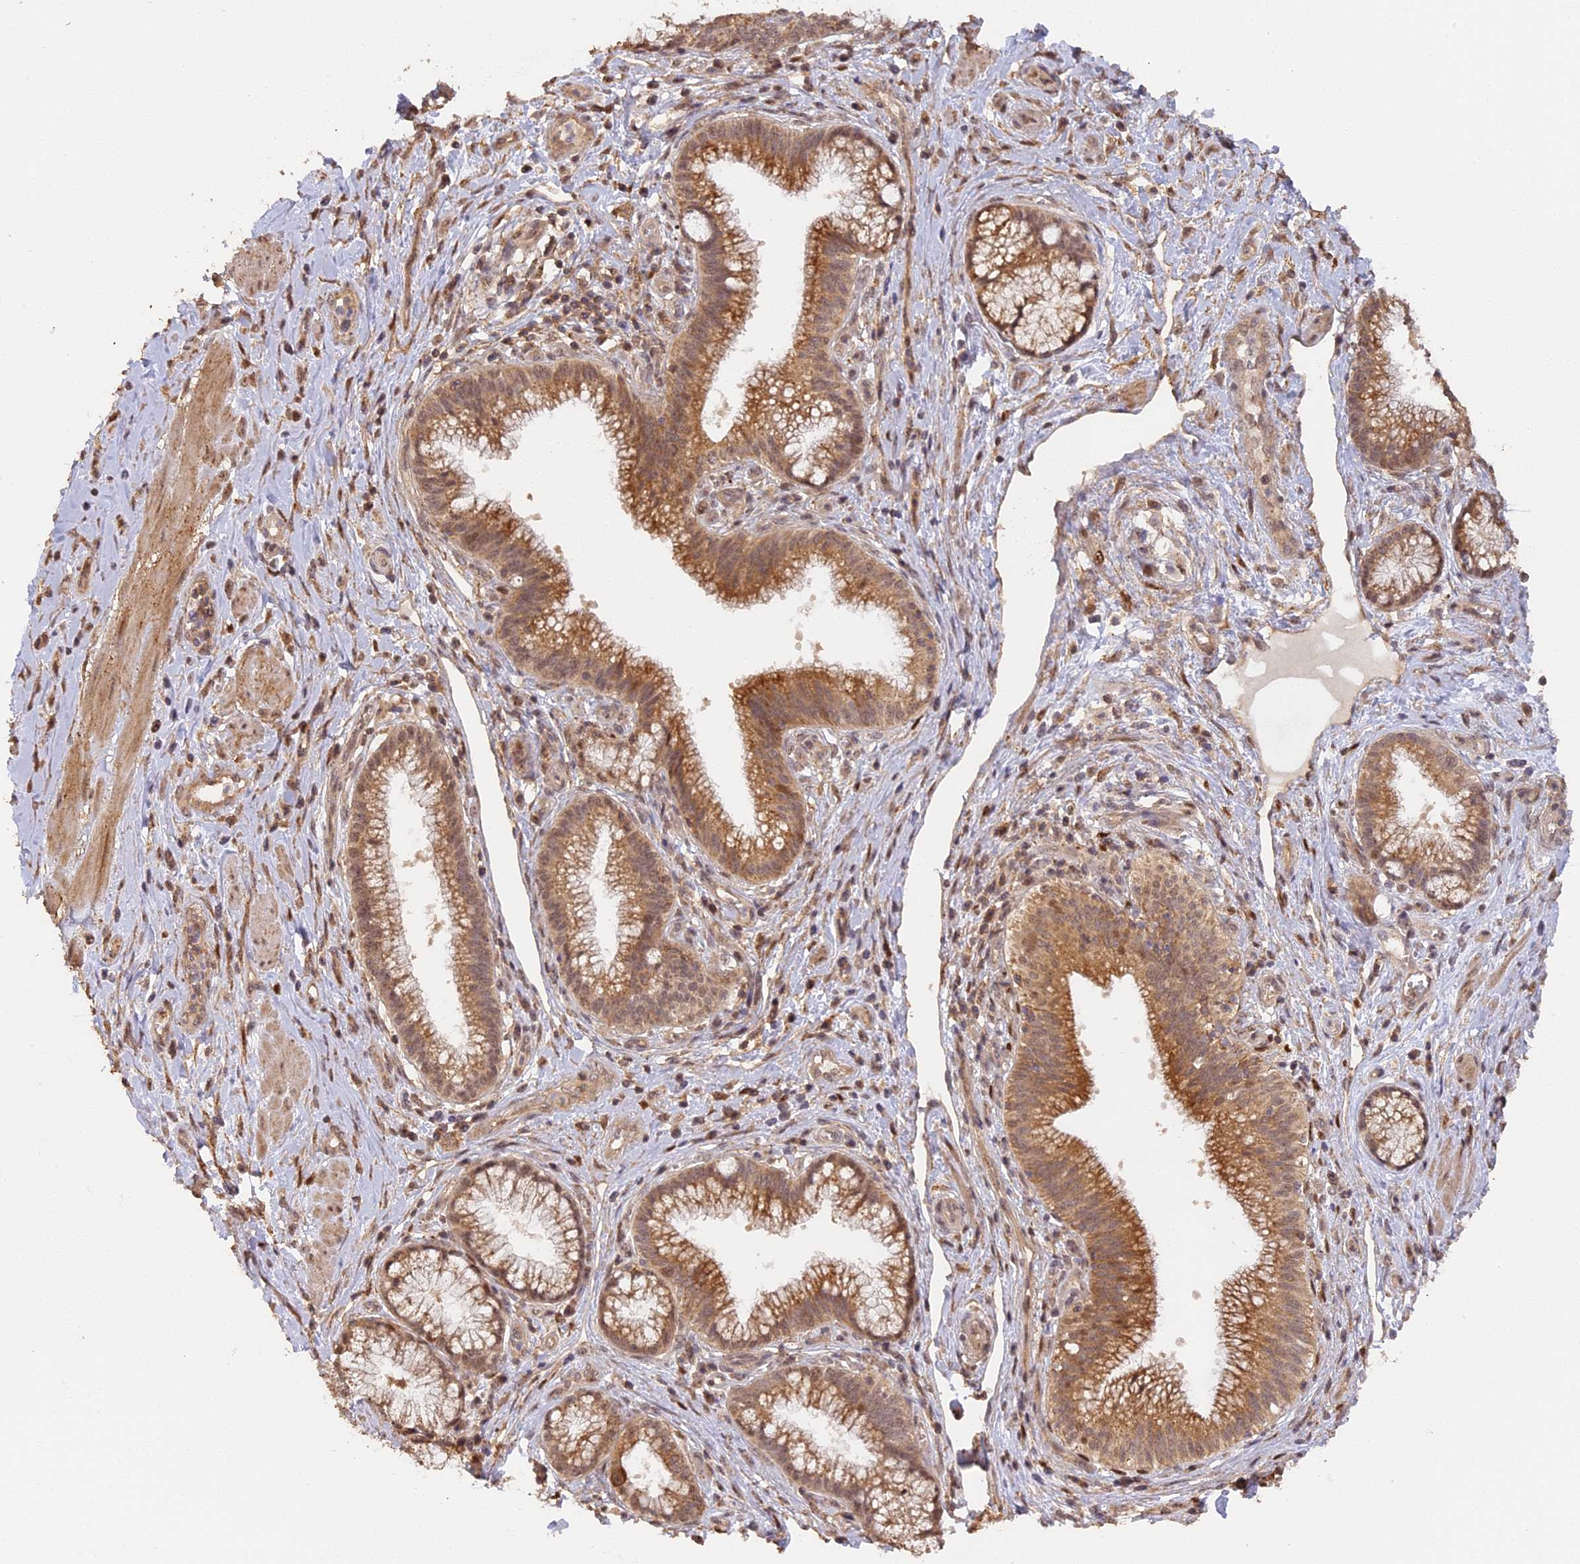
{"staining": {"intensity": "moderate", "quantity": ">75%", "location": "cytoplasmic/membranous"}, "tissue": "pancreatic cancer", "cell_type": "Tumor cells", "image_type": "cancer", "snomed": [{"axis": "morphology", "description": "Adenocarcinoma, NOS"}, {"axis": "topography", "description": "Pancreas"}], "caption": "Pancreatic adenocarcinoma was stained to show a protein in brown. There is medium levels of moderate cytoplasmic/membranous expression in approximately >75% of tumor cells.", "gene": "MYBL2", "patient": {"sex": "male", "age": 72}}